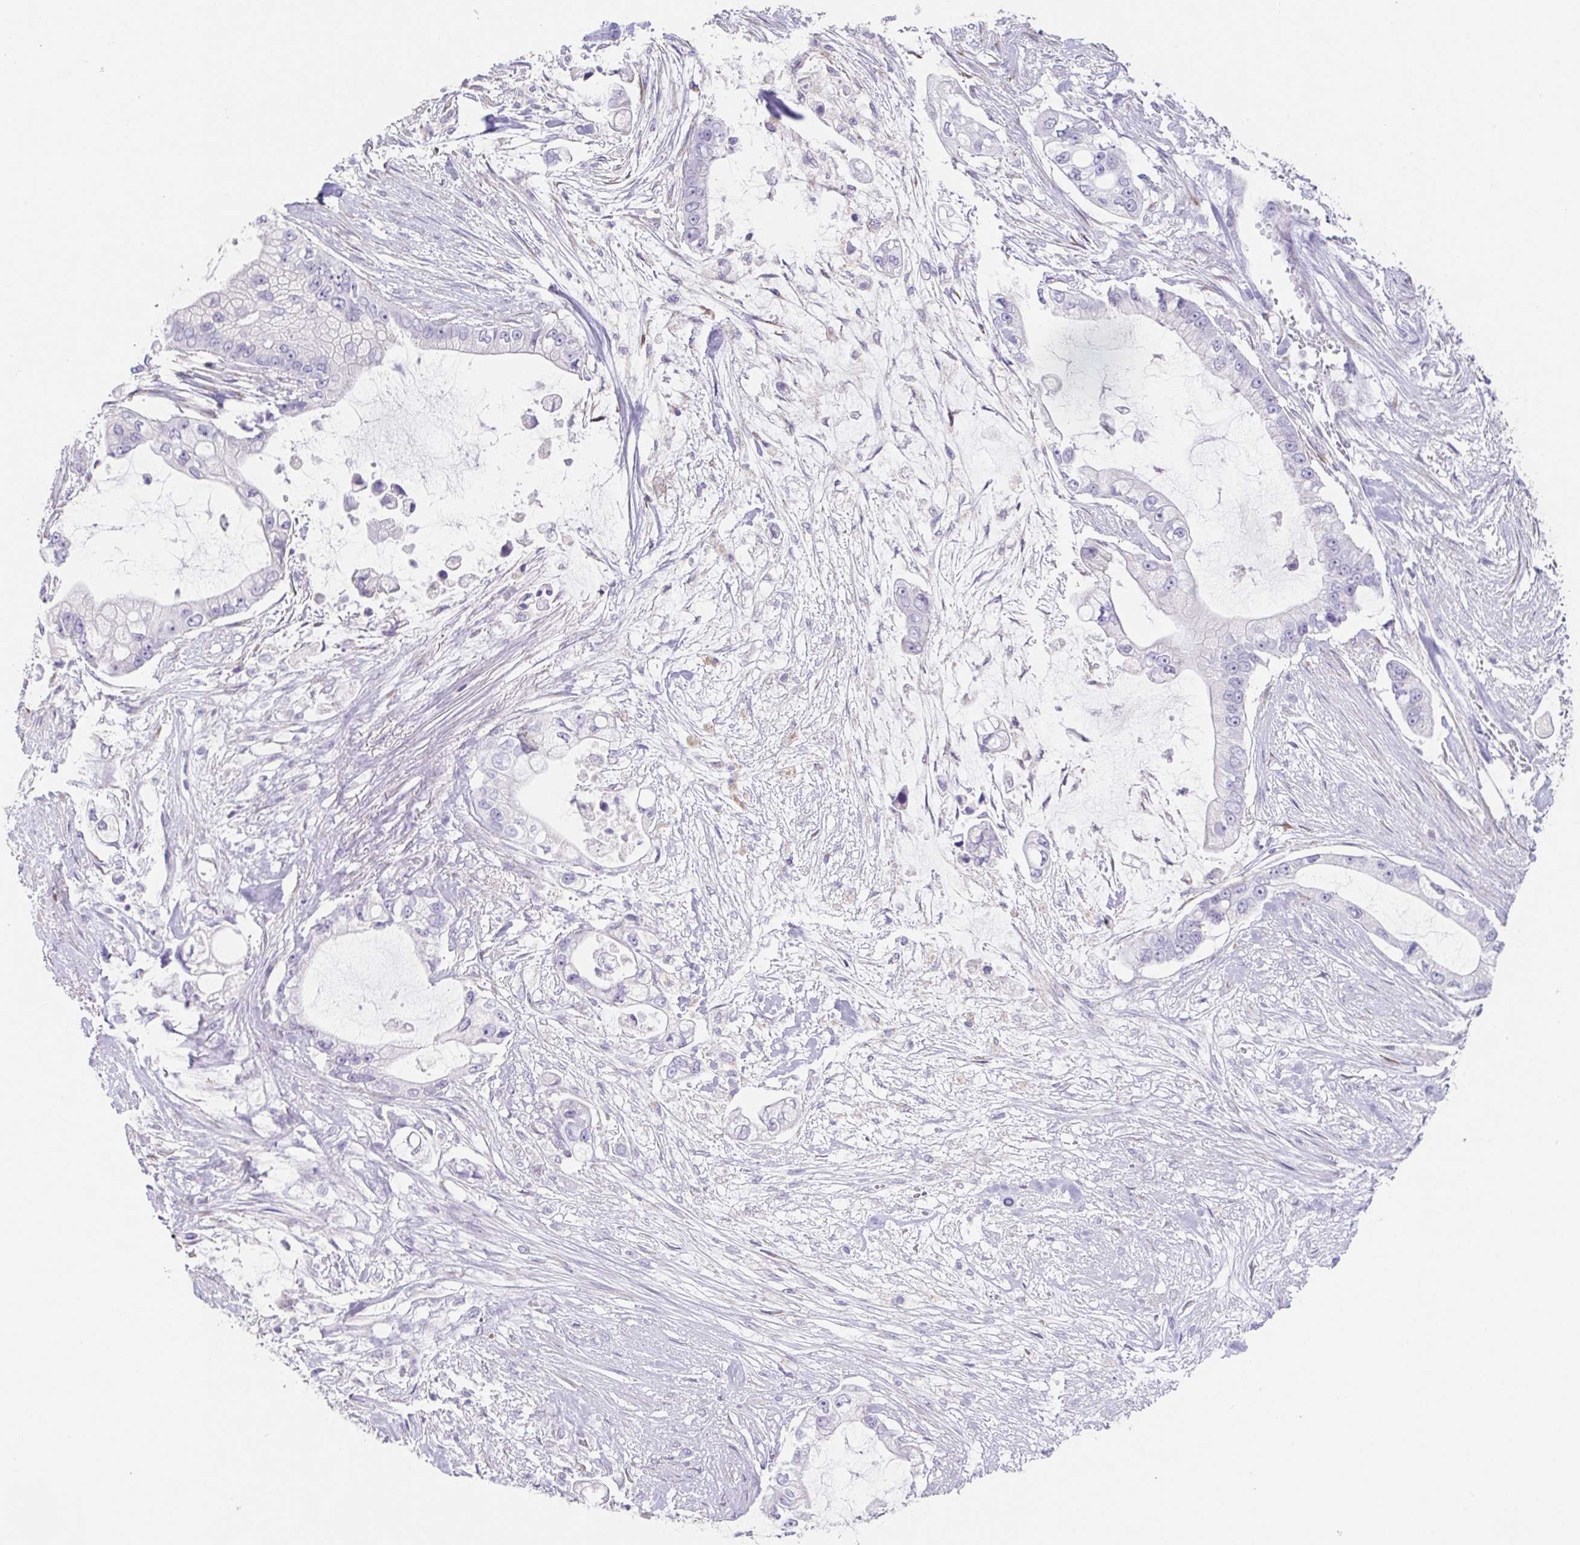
{"staining": {"intensity": "negative", "quantity": "none", "location": "none"}, "tissue": "pancreatic cancer", "cell_type": "Tumor cells", "image_type": "cancer", "snomed": [{"axis": "morphology", "description": "Adenocarcinoma, NOS"}, {"axis": "topography", "description": "Pancreas"}], "caption": "Immunohistochemistry photomicrograph of neoplastic tissue: pancreatic cancer (adenocarcinoma) stained with DAB displays no significant protein staining in tumor cells.", "gene": "HDGFL1", "patient": {"sex": "female", "age": 69}}